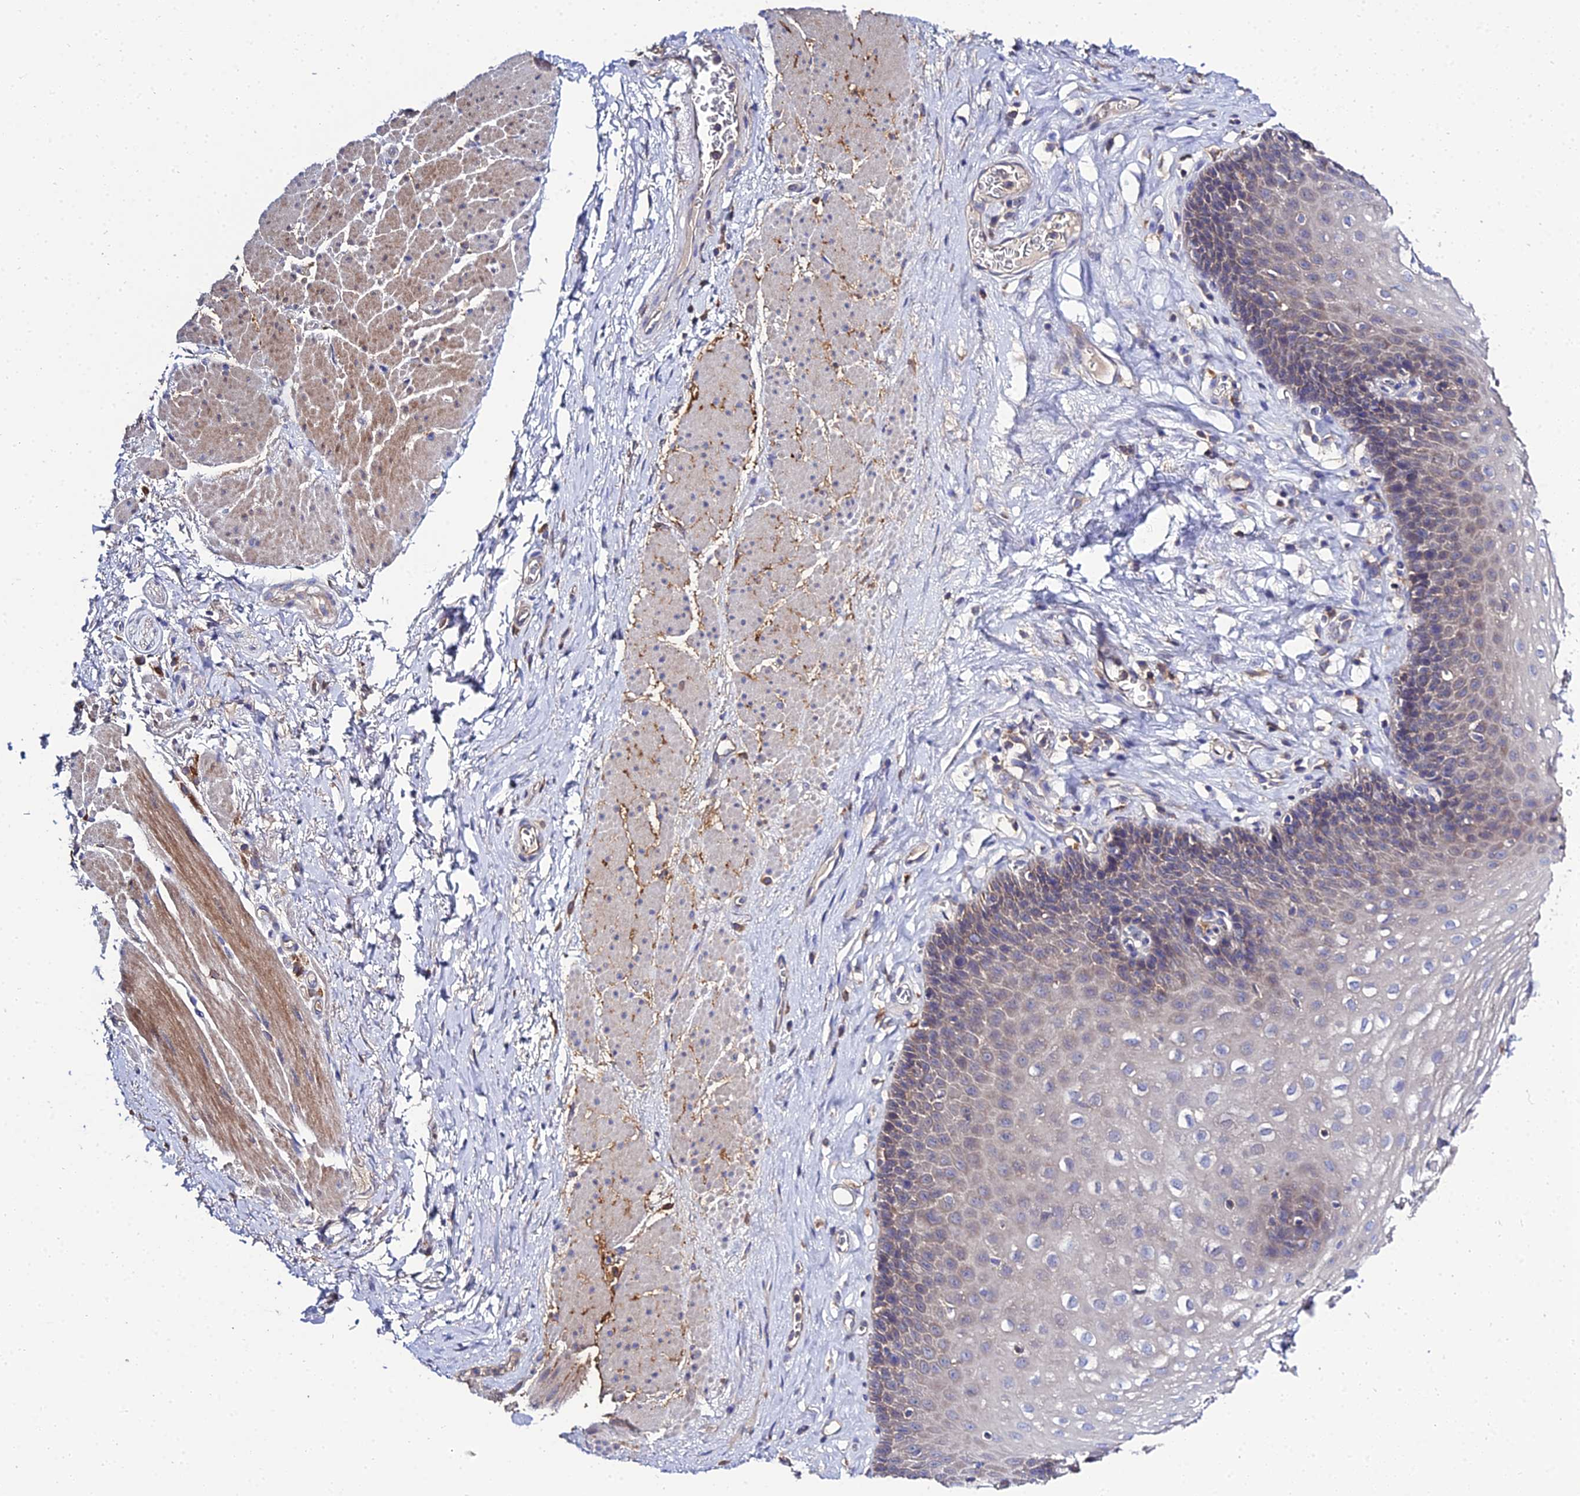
{"staining": {"intensity": "weak", "quantity": "25%-75%", "location": "cytoplasmic/membranous"}, "tissue": "esophagus", "cell_type": "Squamous epithelial cells", "image_type": "normal", "snomed": [{"axis": "morphology", "description": "Normal tissue, NOS"}, {"axis": "topography", "description": "Esophagus"}], "caption": "Esophagus stained with a brown dye displays weak cytoplasmic/membranous positive positivity in approximately 25%-75% of squamous epithelial cells.", "gene": "C2orf69", "patient": {"sex": "female", "age": 66}}